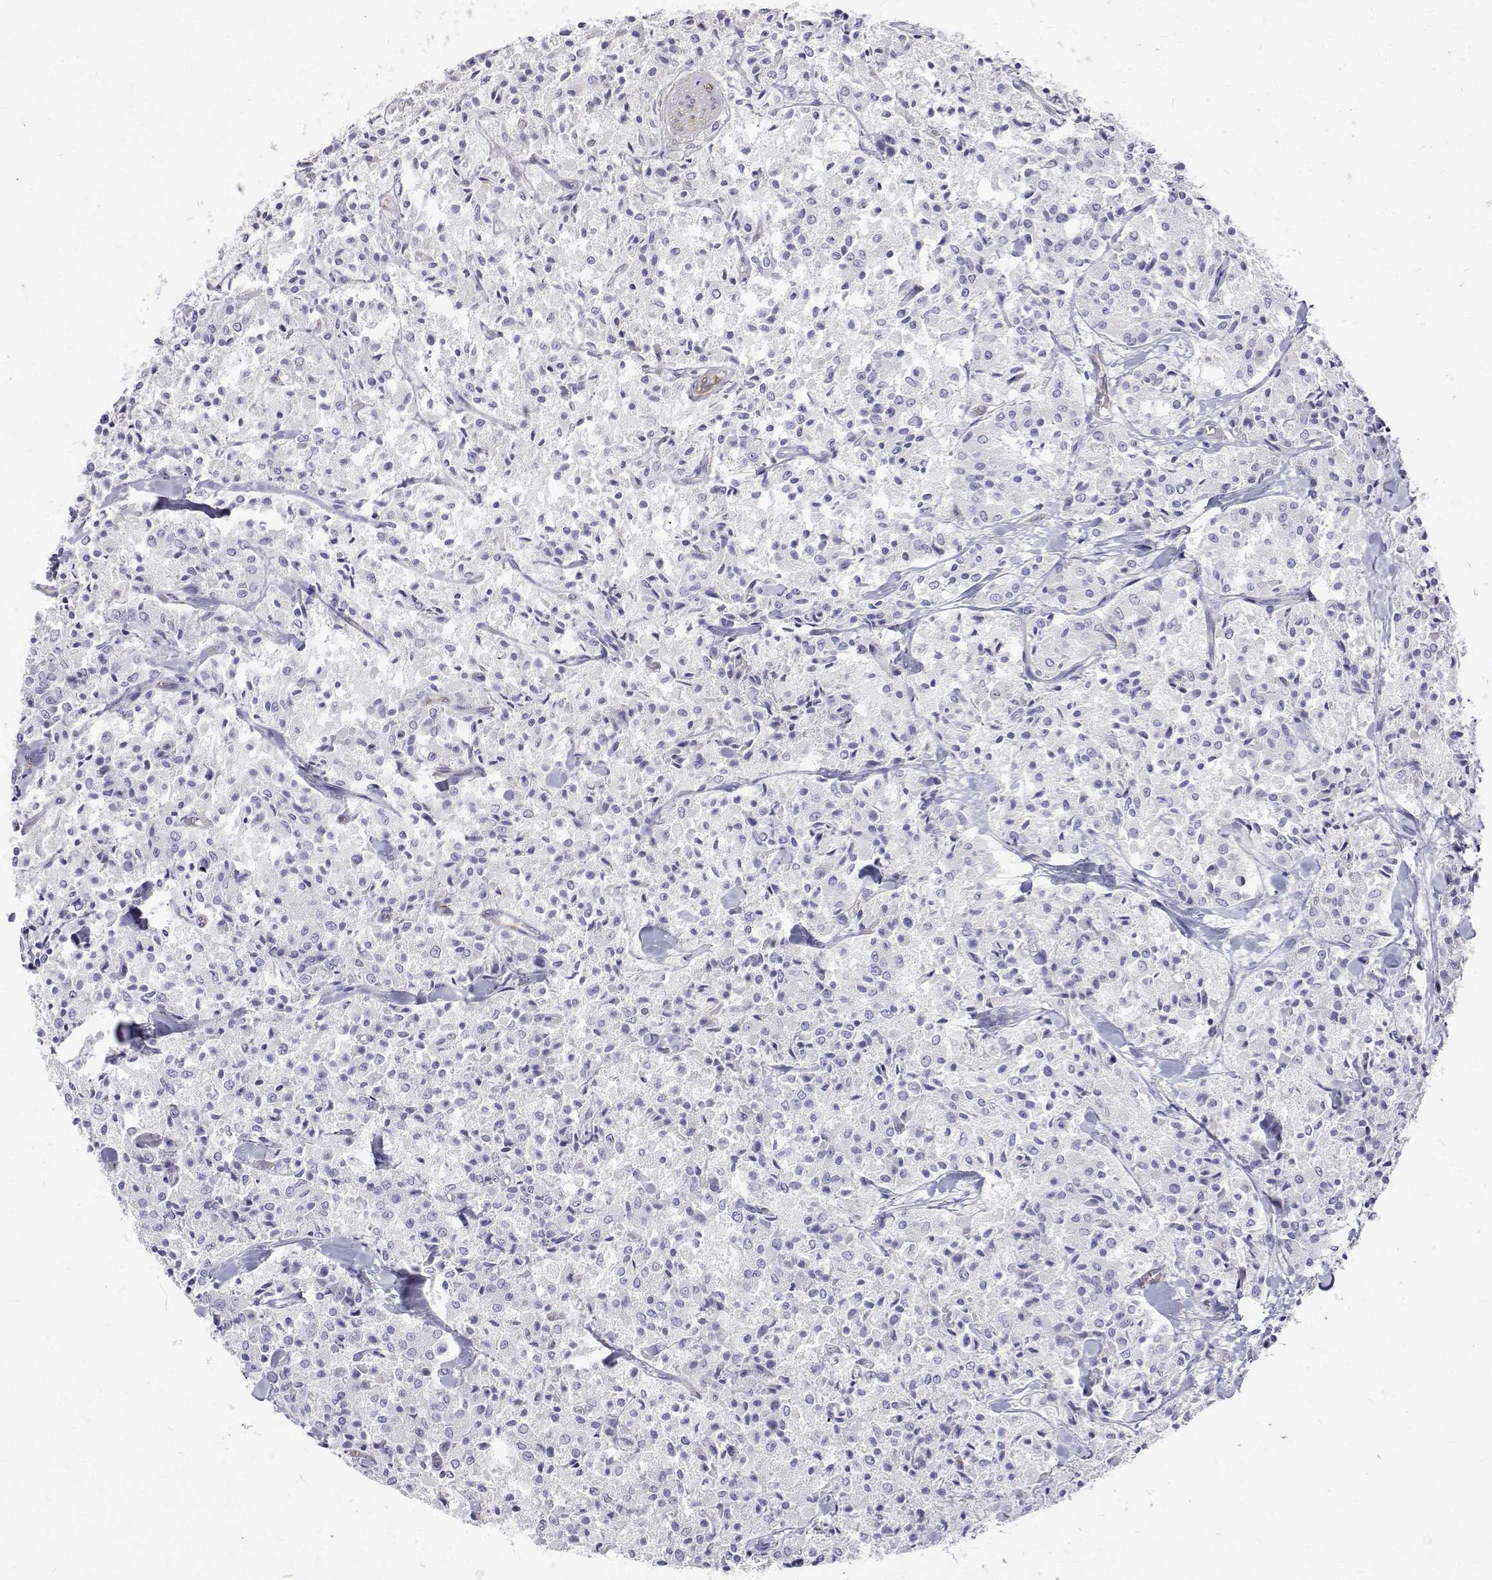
{"staining": {"intensity": "negative", "quantity": "none", "location": "none"}, "tissue": "carcinoid", "cell_type": "Tumor cells", "image_type": "cancer", "snomed": [{"axis": "morphology", "description": "Carcinoid, malignant, NOS"}, {"axis": "topography", "description": "Lung"}], "caption": "This is a photomicrograph of immunohistochemistry staining of malignant carcinoid, which shows no positivity in tumor cells. Brightfield microscopy of immunohistochemistry stained with DAB (brown) and hematoxylin (blue), captured at high magnification.", "gene": "OPRPN", "patient": {"sex": "male", "age": 71}}